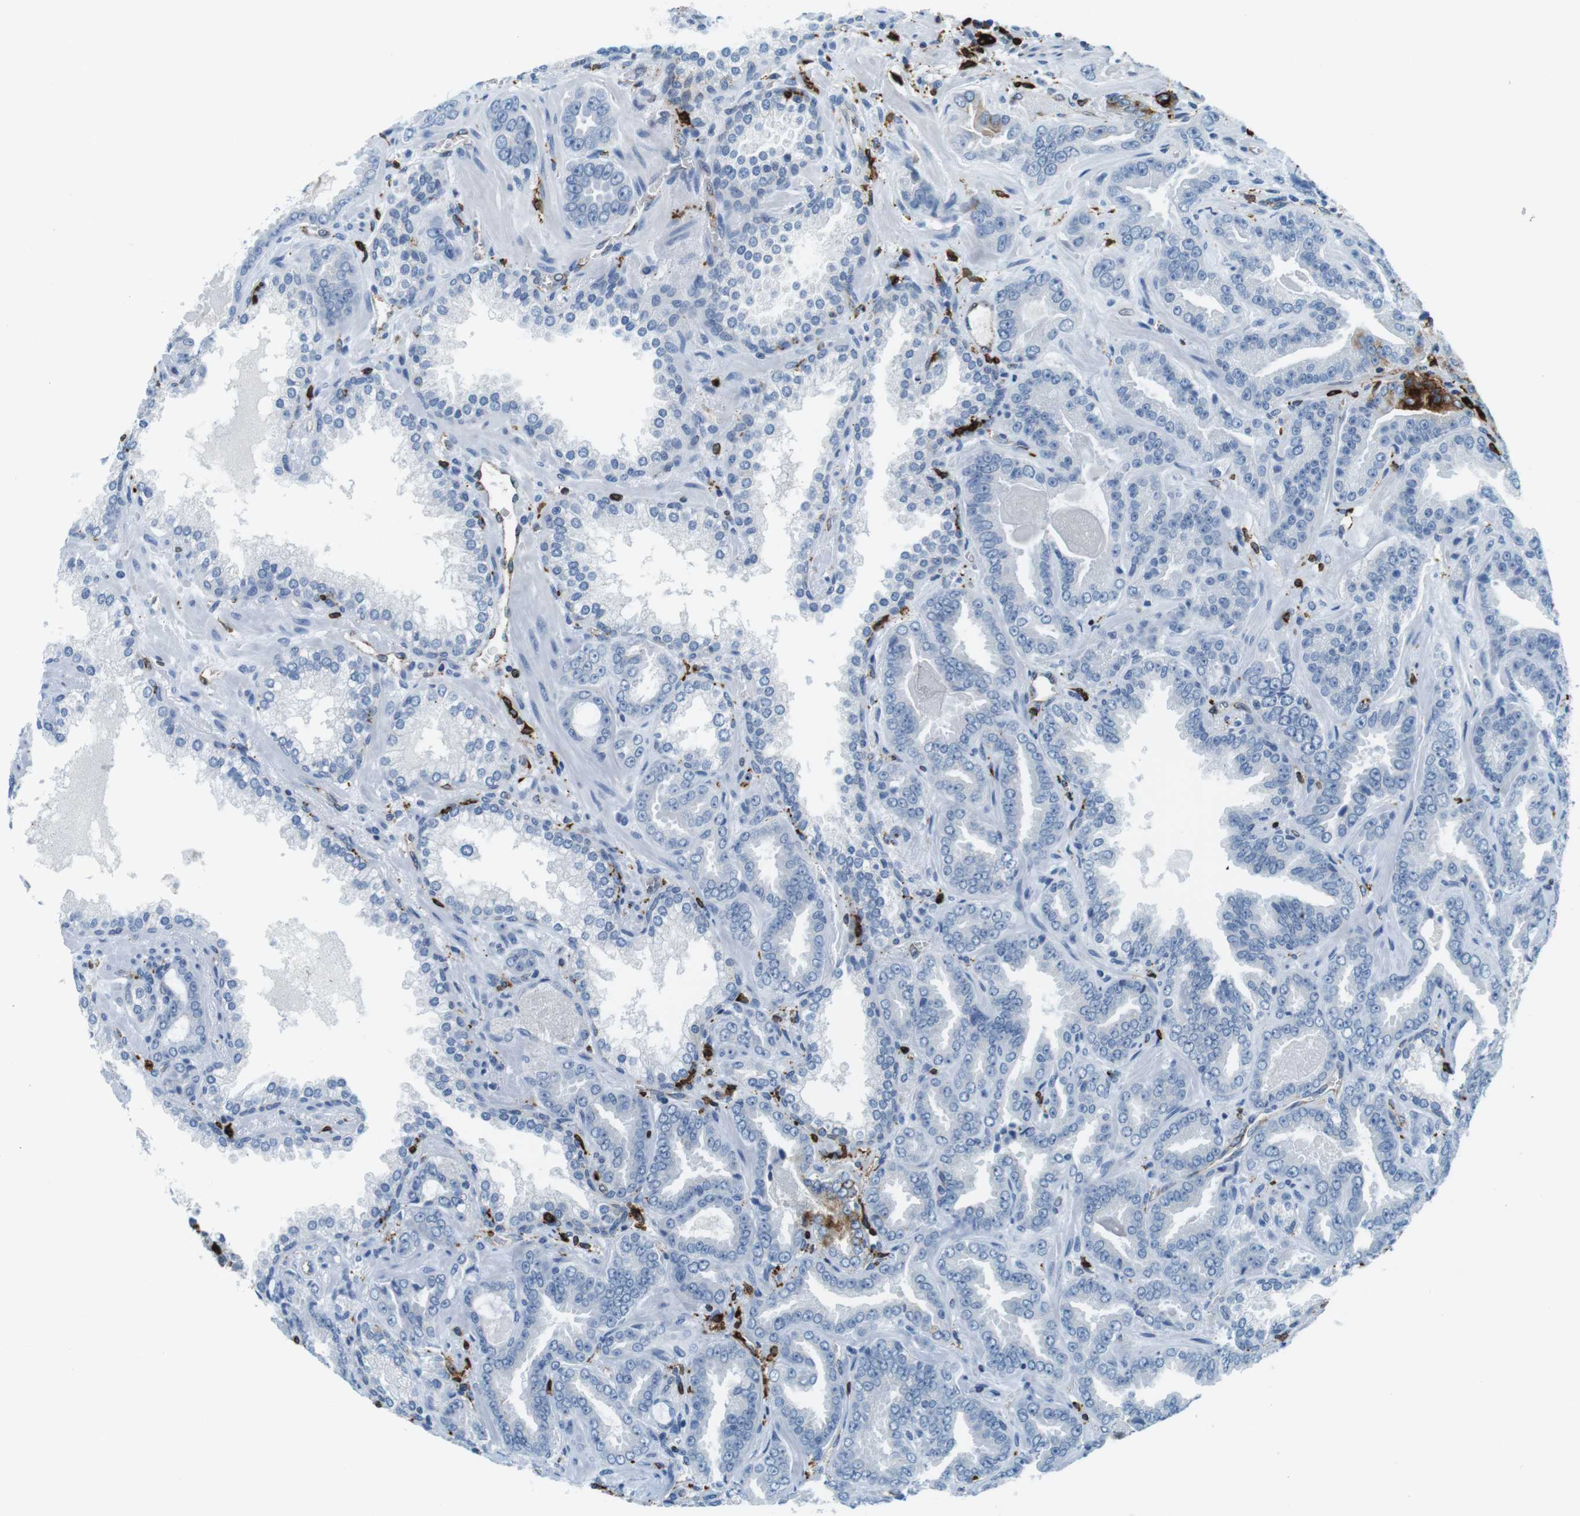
{"staining": {"intensity": "negative", "quantity": "none", "location": "none"}, "tissue": "prostate cancer", "cell_type": "Tumor cells", "image_type": "cancer", "snomed": [{"axis": "morphology", "description": "Adenocarcinoma, Low grade"}, {"axis": "topography", "description": "Prostate"}], "caption": "Prostate cancer (low-grade adenocarcinoma) stained for a protein using IHC displays no positivity tumor cells.", "gene": "CIITA", "patient": {"sex": "male", "age": 60}}